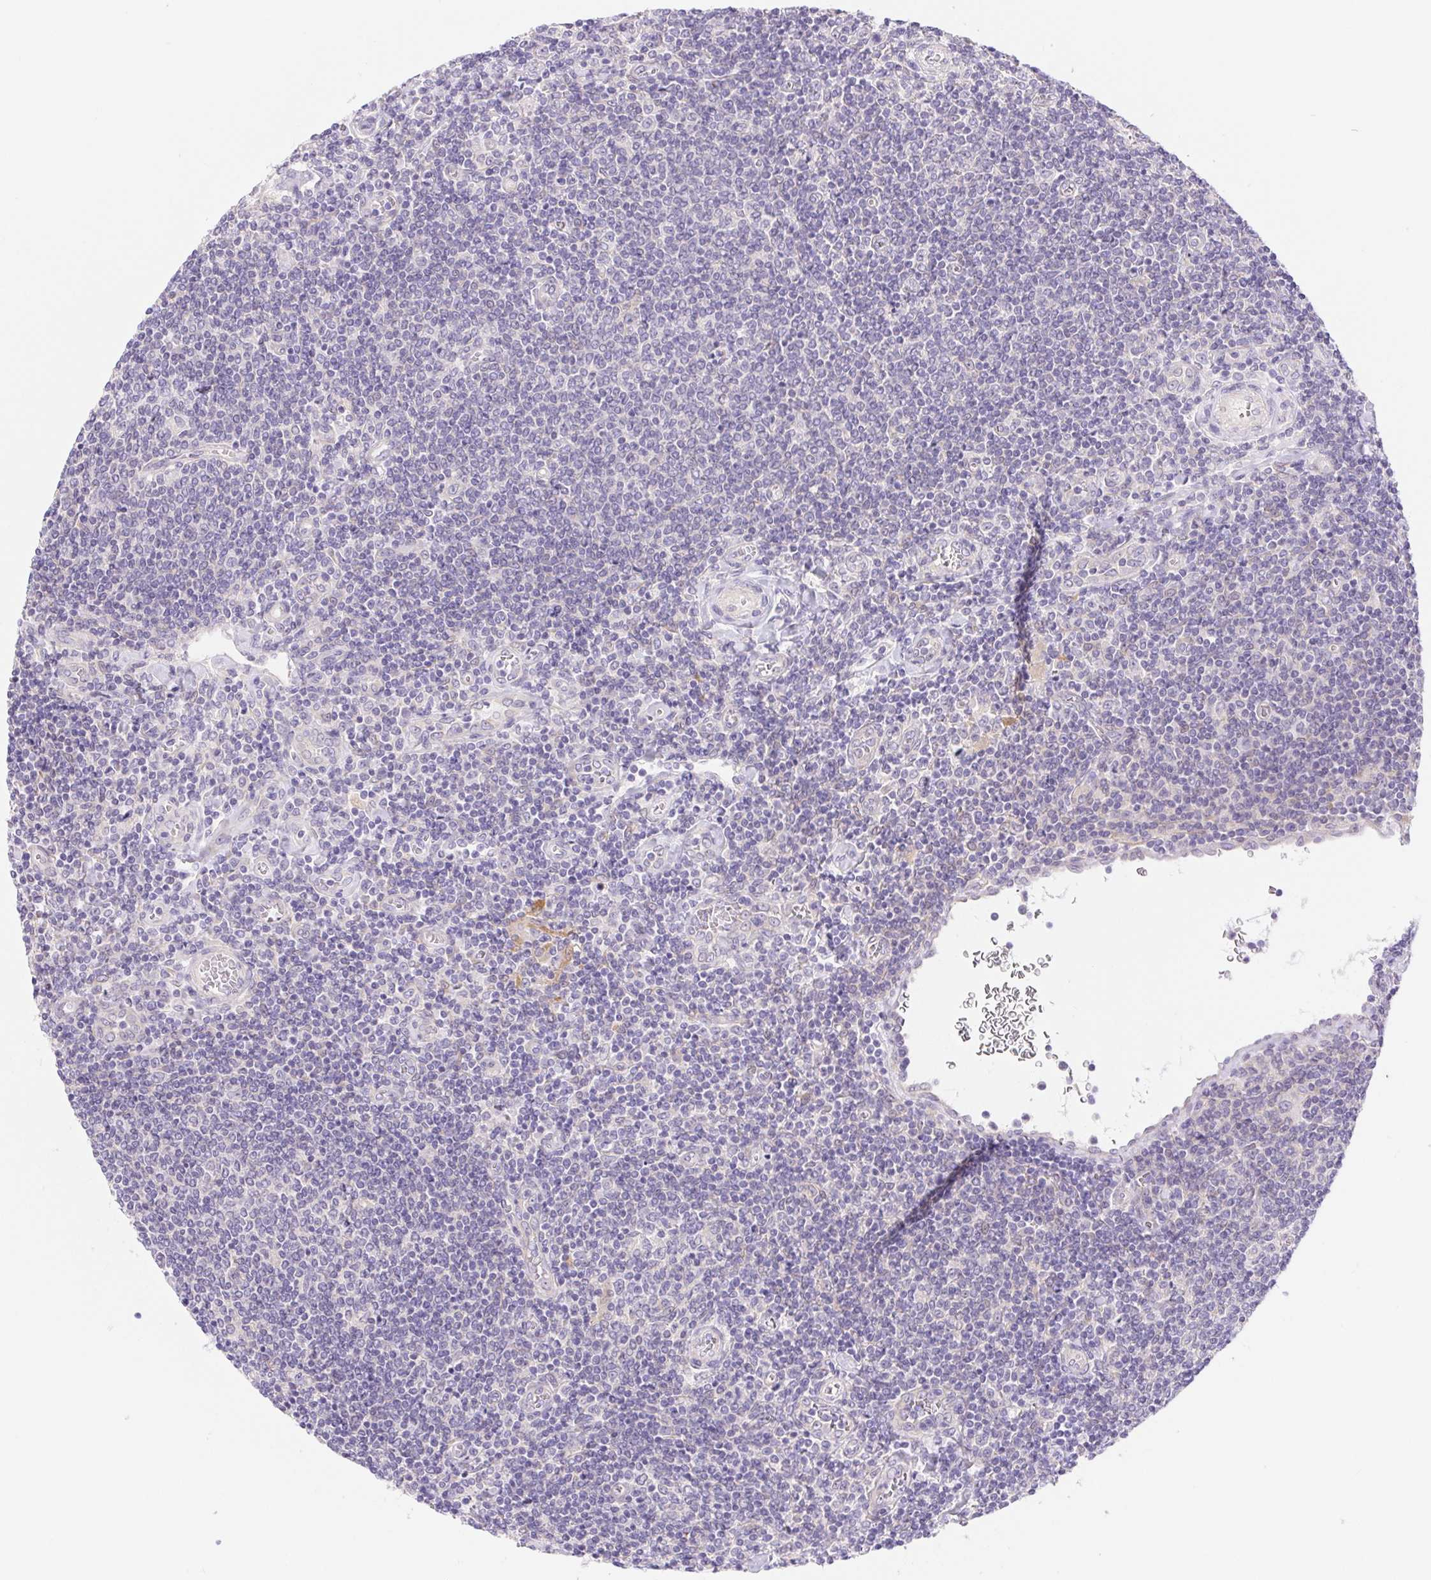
{"staining": {"intensity": "negative", "quantity": "none", "location": "none"}, "tissue": "lymphoma", "cell_type": "Tumor cells", "image_type": "cancer", "snomed": [{"axis": "morphology", "description": "Malignant lymphoma, non-Hodgkin's type, Low grade"}, {"axis": "topography", "description": "Lymph node"}], "caption": "Histopathology image shows no protein positivity in tumor cells of lymphoma tissue. The staining is performed using DAB brown chromogen with nuclei counter-stained in using hematoxylin.", "gene": "DYNC2LI1", "patient": {"sex": "male", "age": 52}}